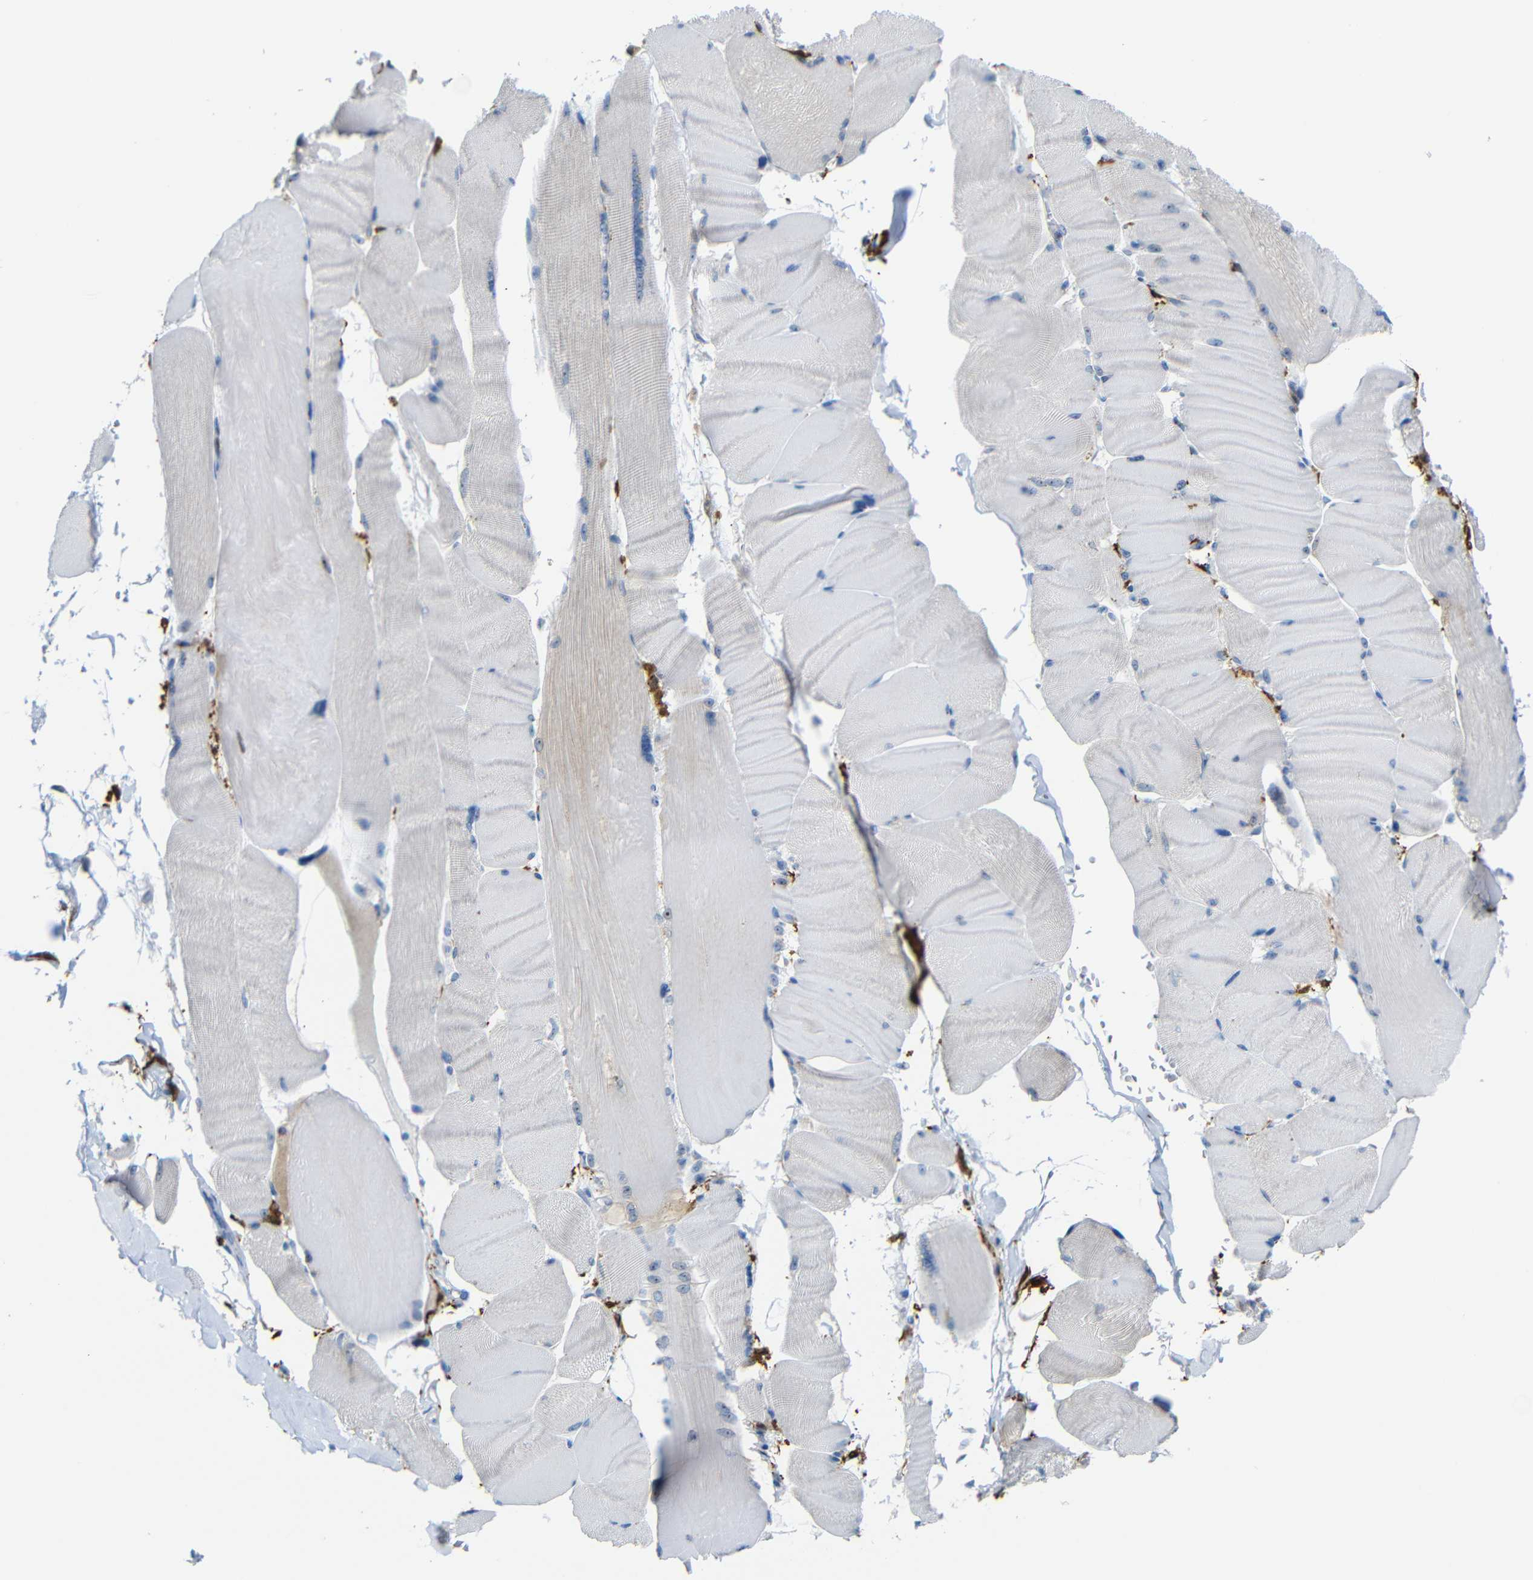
{"staining": {"intensity": "negative", "quantity": "none", "location": "none"}, "tissue": "skeletal muscle", "cell_type": "Myocytes", "image_type": "normal", "snomed": [{"axis": "morphology", "description": "Normal tissue, NOS"}, {"axis": "topography", "description": "Skin"}, {"axis": "topography", "description": "Skeletal muscle"}], "caption": "Immunohistochemical staining of normal human skeletal muscle demonstrates no significant positivity in myocytes.", "gene": "C1orf210", "patient": {"sex": "male", "age": 83}}